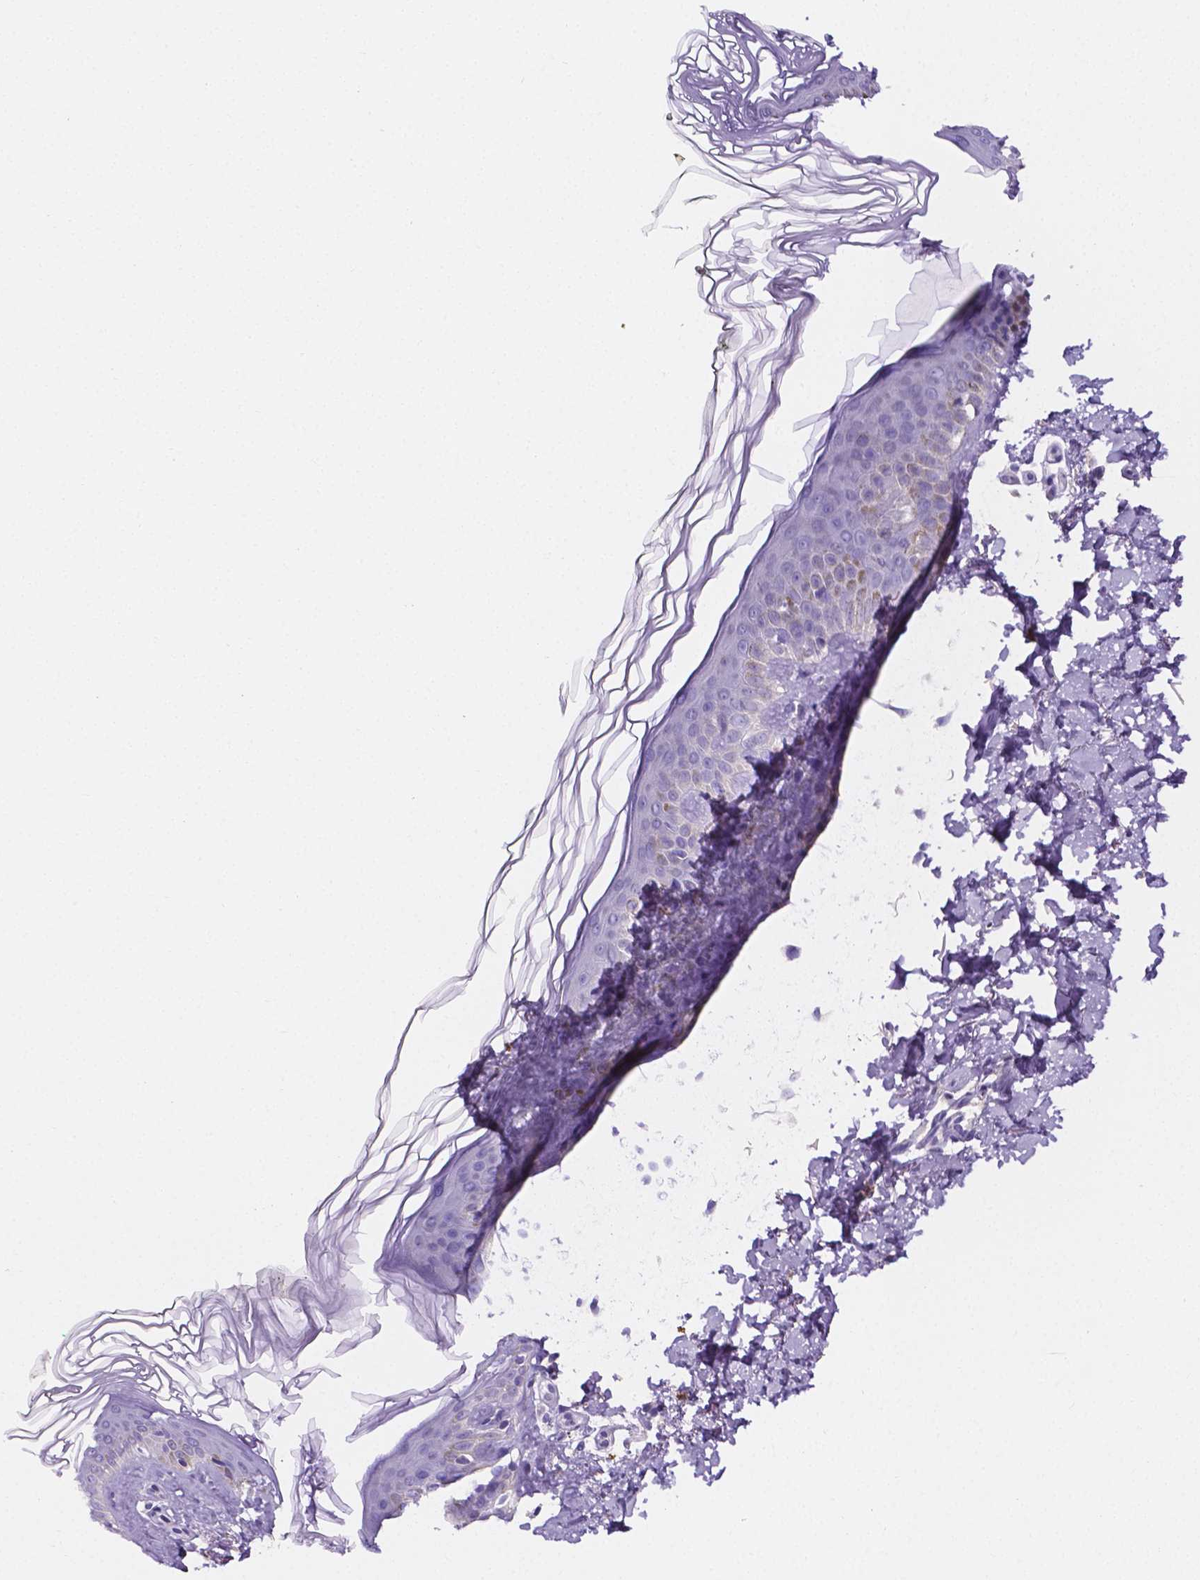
{"staining": {"intensity": "negative", "quantity": "none", "location": "none"}, "tissue": "skin", "cell_type": "Fibroblasts", "image_type": "normal", "snomed": [{"axis": "morphology", "description": "Normal tissue, NOS"}, {"axis": "topography", "description": "Skin"}, {"axis": "topography", "description": "Peripheral nerve tissue"}], "caption": "This is a image of immunohistochemistry (IHC) staining of benign skin, which shows no staining in fibroblasts. The staining is performed using DAB brown chromogen with nuclei counter-stained in using hematoxylin.", "gene": "NRGN", "patient": {"sex": "female", "age": 45}}